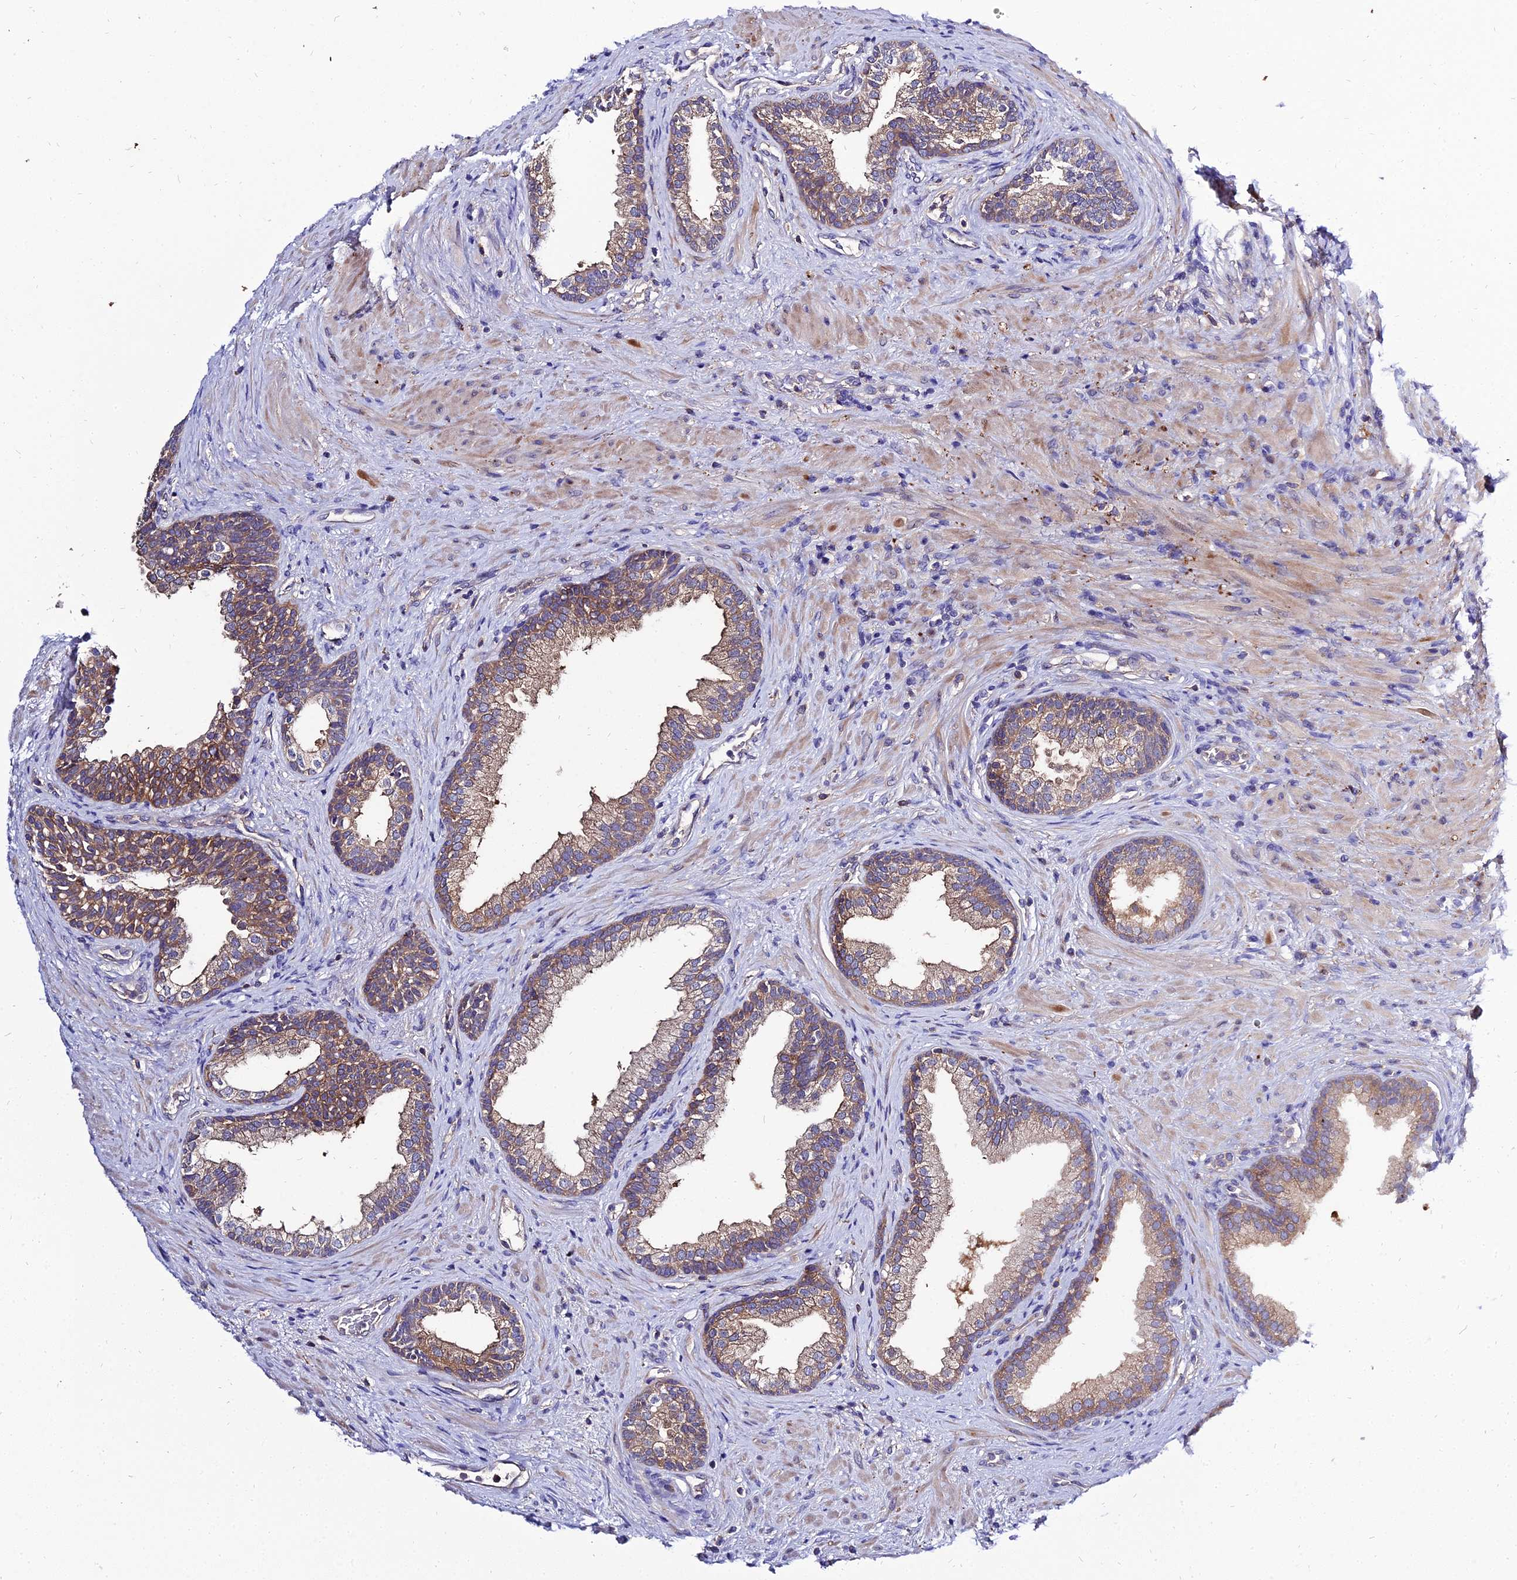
{"staining": {"intensity": "strong", "quantity": "25%-75%", "location": "cytoplasmic/membranous"}, "tissue": "prostate", "cell_type": "Glandular cells", "image_type": "normal", "snomed": [{"axis": "morphology", "description": "Normal tissue, NOS"}, {"axis": "topography", "description": "Prostate"}], "caption": "Glandular cells display strong cytoplasmic/membranous expression in about 25%-75% of cells in normal prostate.", "gene": "C2orf69", "patient": {"sex": "male", "age": 76}}